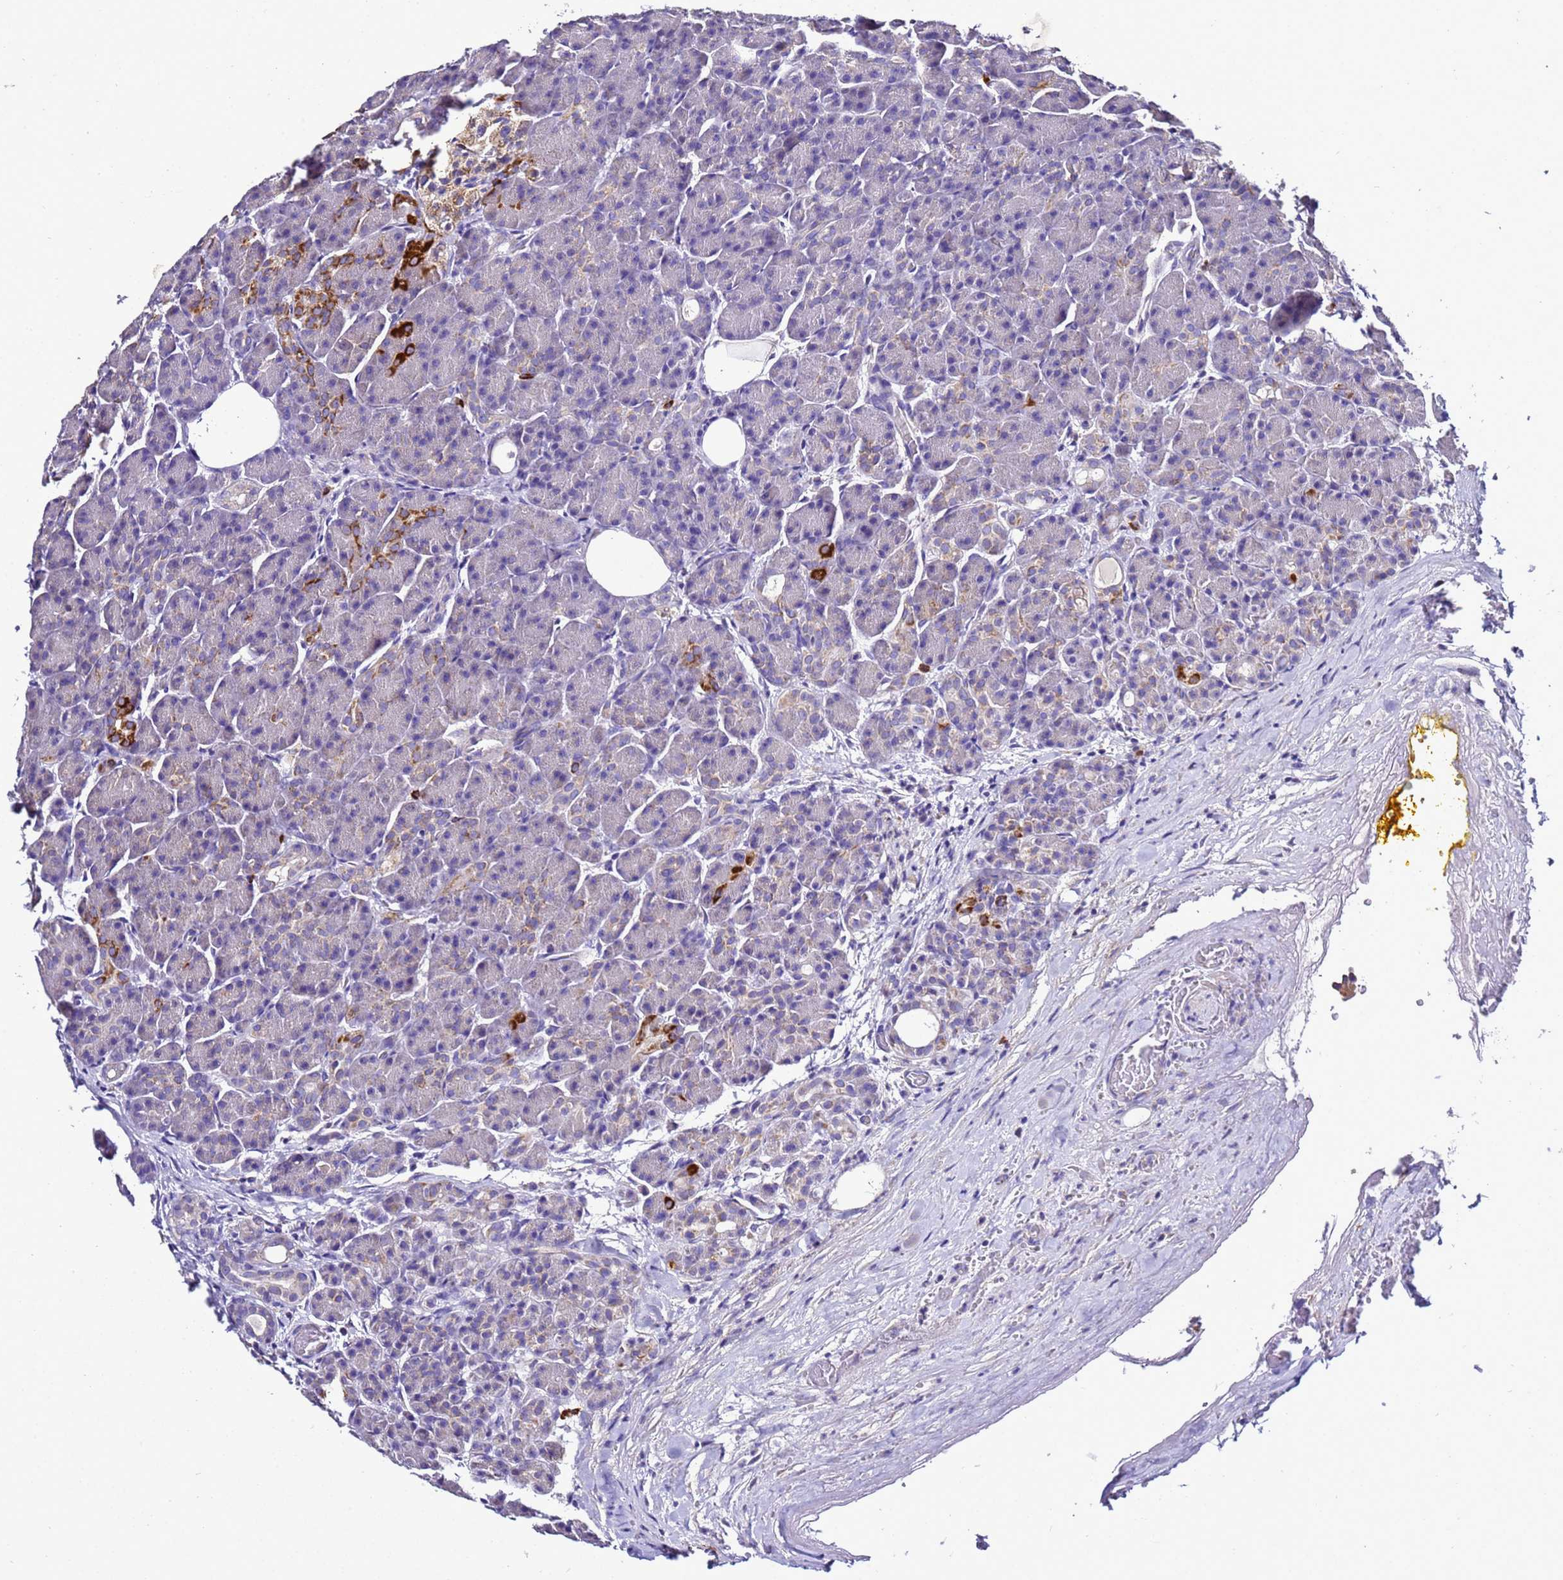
{"staining": {"intensity": "strong", "quantity": "<25%", "location": "cytoplasmic/membranous"}, "tissue": "pancreas", "cell_type": "Exocrine glandular cells", "image_type": "normal", "snomed": [{"axis": "morphology", "description": "Normal tissue, NOS"}, {"axis": "topography", "description": "Pancreas"}], "caption": "About <25% of exocrine glandular cells in benign human pancreas display strong cytoplasmic/membranous protein staining as visualized by brown immunohistochemical staining.", "gene": "HIGD2A", "patient": {"sex": "male", "age": 63}}